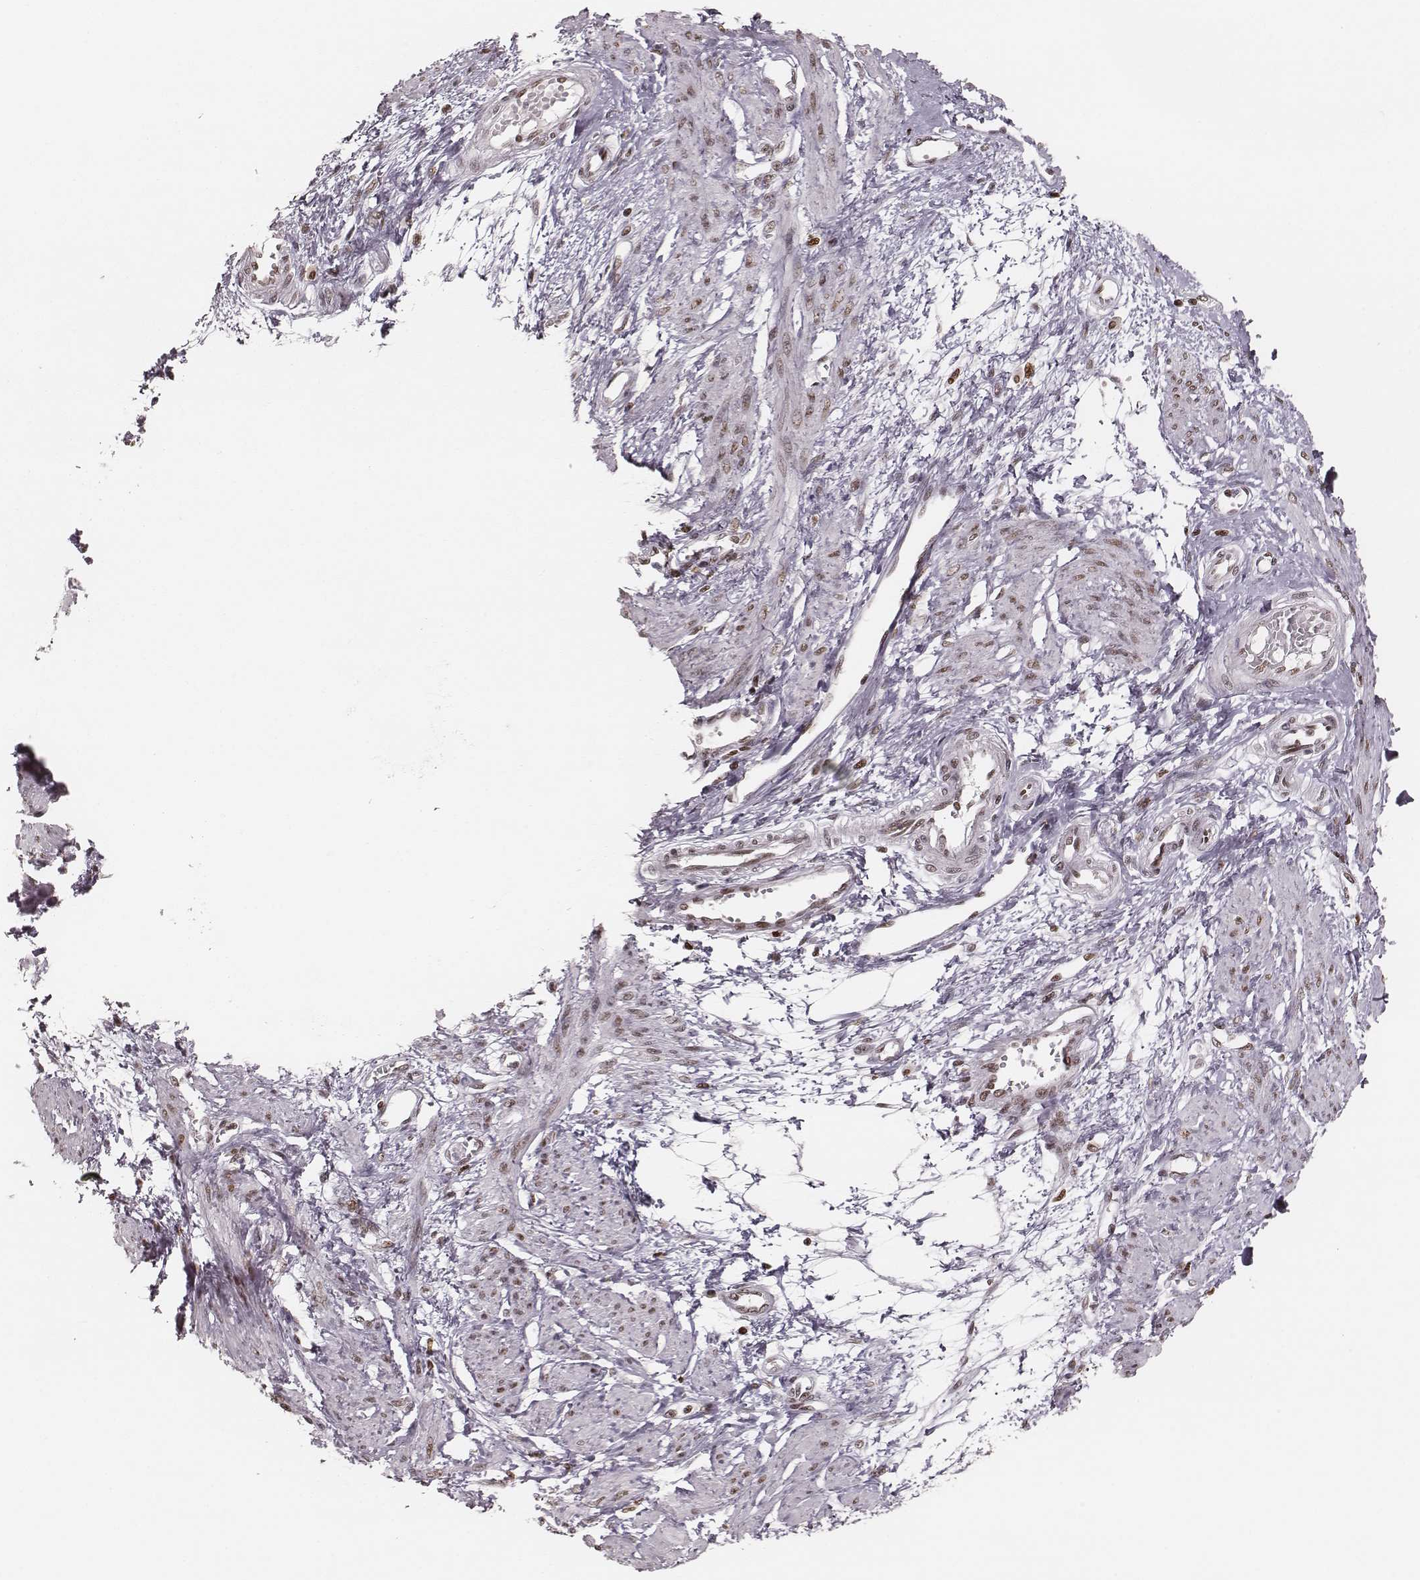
{"staining": {"intensity": "strong", "quantity": ">75%", "location": "nuclear"}, "tissue": "smooth muscle", "cell_type": "Smooth muscle cells", "image_type": "normal", "snomed": [{"axis": "morphology", "description": "Normal tissue, NOS"}, {"axis": "topography", "description": "Smooth muscle"}, {"axis": "topography", "description": "Uterus"}], "caption": "Normal smooth muscle was stained to show a protein in brown. There is high levels of strong nuclear expression in about >75% of smooth muscle cells.", "gene": "PARP1", "patient": {"sex": "female", "age": 39}}